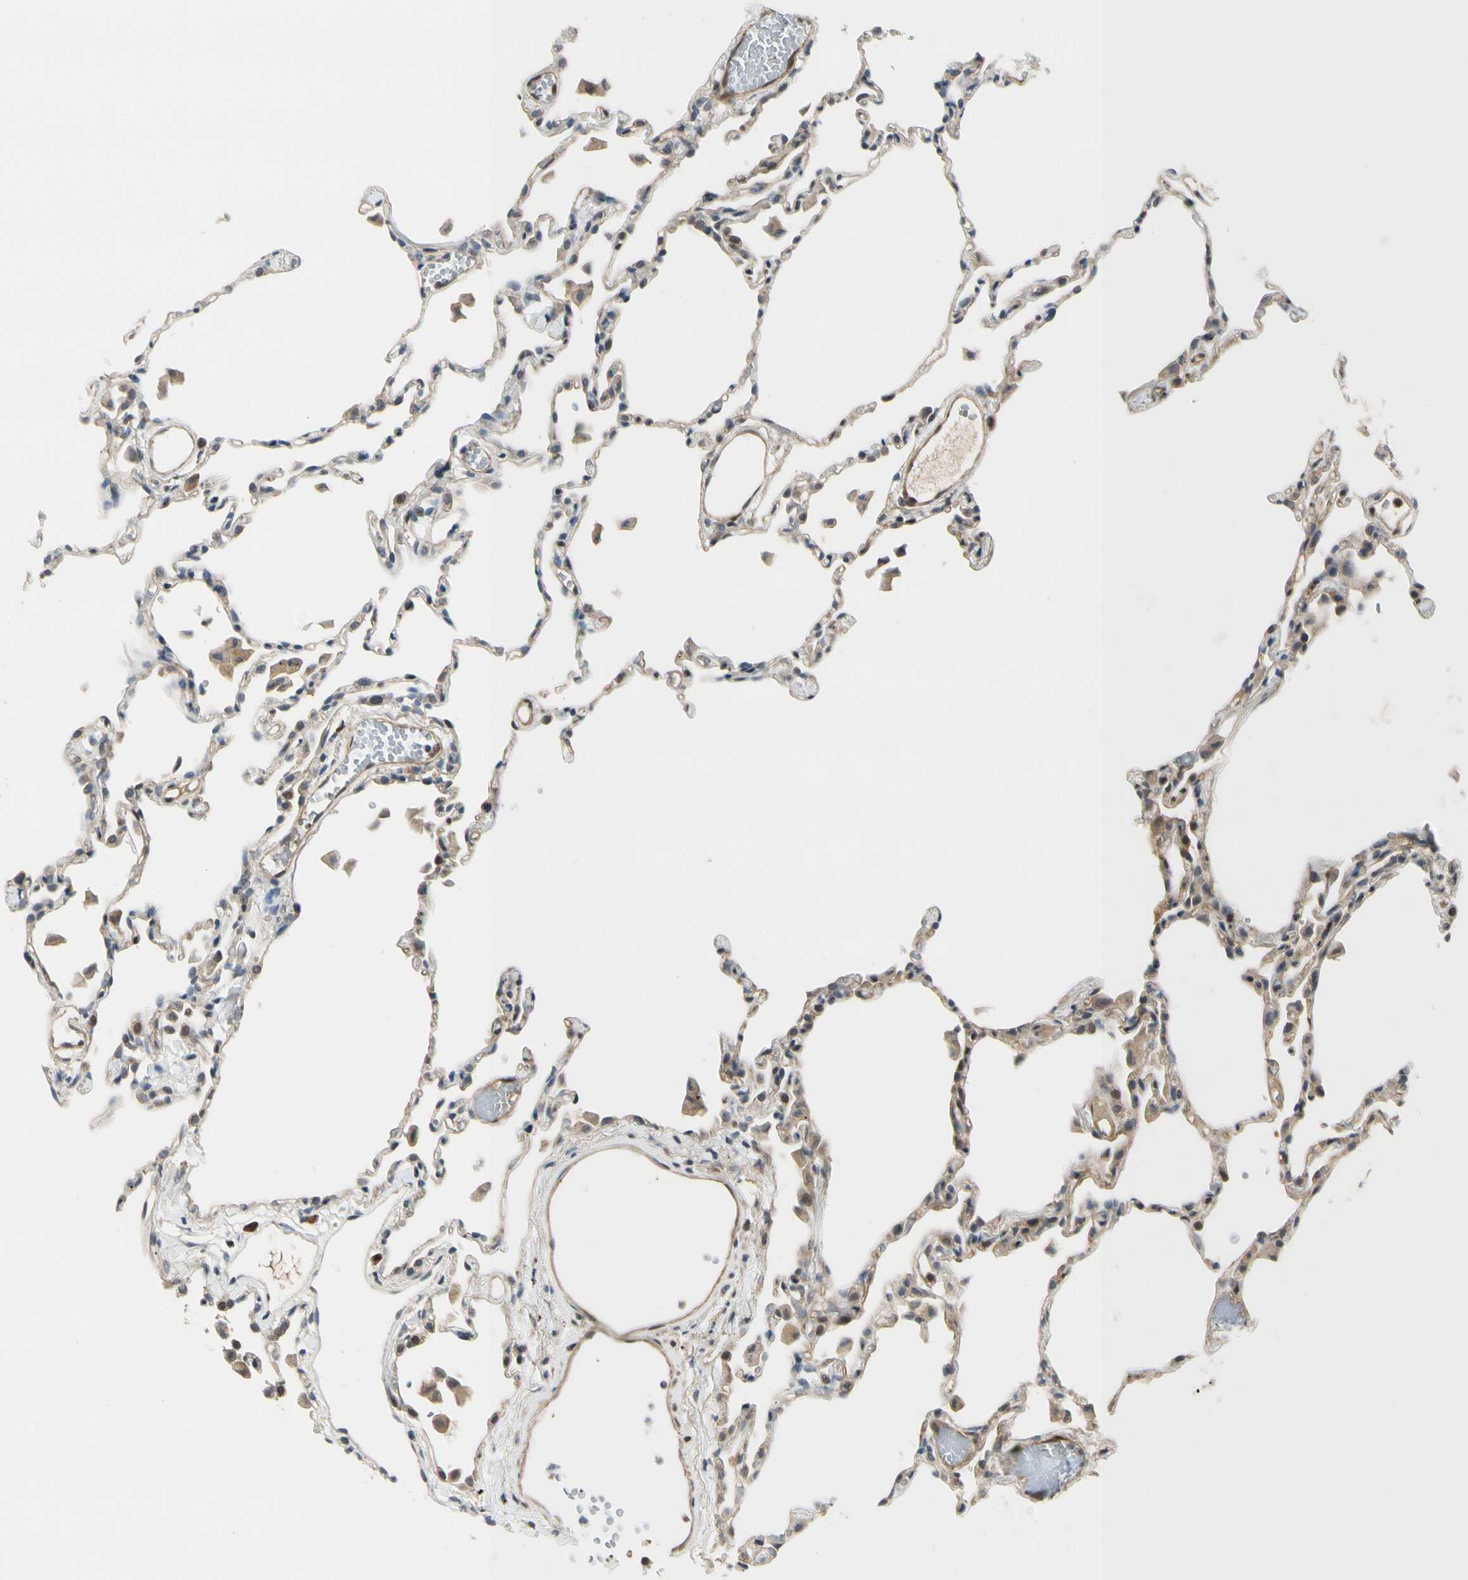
{"staining": {"intensity": "weak", "quantity": "25%-75%", "location": "cytoplasmic/membranous"}, "tissue": "lung", "cell_type": "Alveolar cells", "image_type": "normal", "snomed": [{"axis": "morphology", "description": "Normal tissue, NOS"}, {"axis": "topography", "description": "Lung"}], "caption": "This is an image of IHC staining of benign lung, which shows weak positivity in the cytoplasmic/membranous of alveolar cells.", "gene": "RASGRF1", "patient": {"sex": "female", "age": 49}}